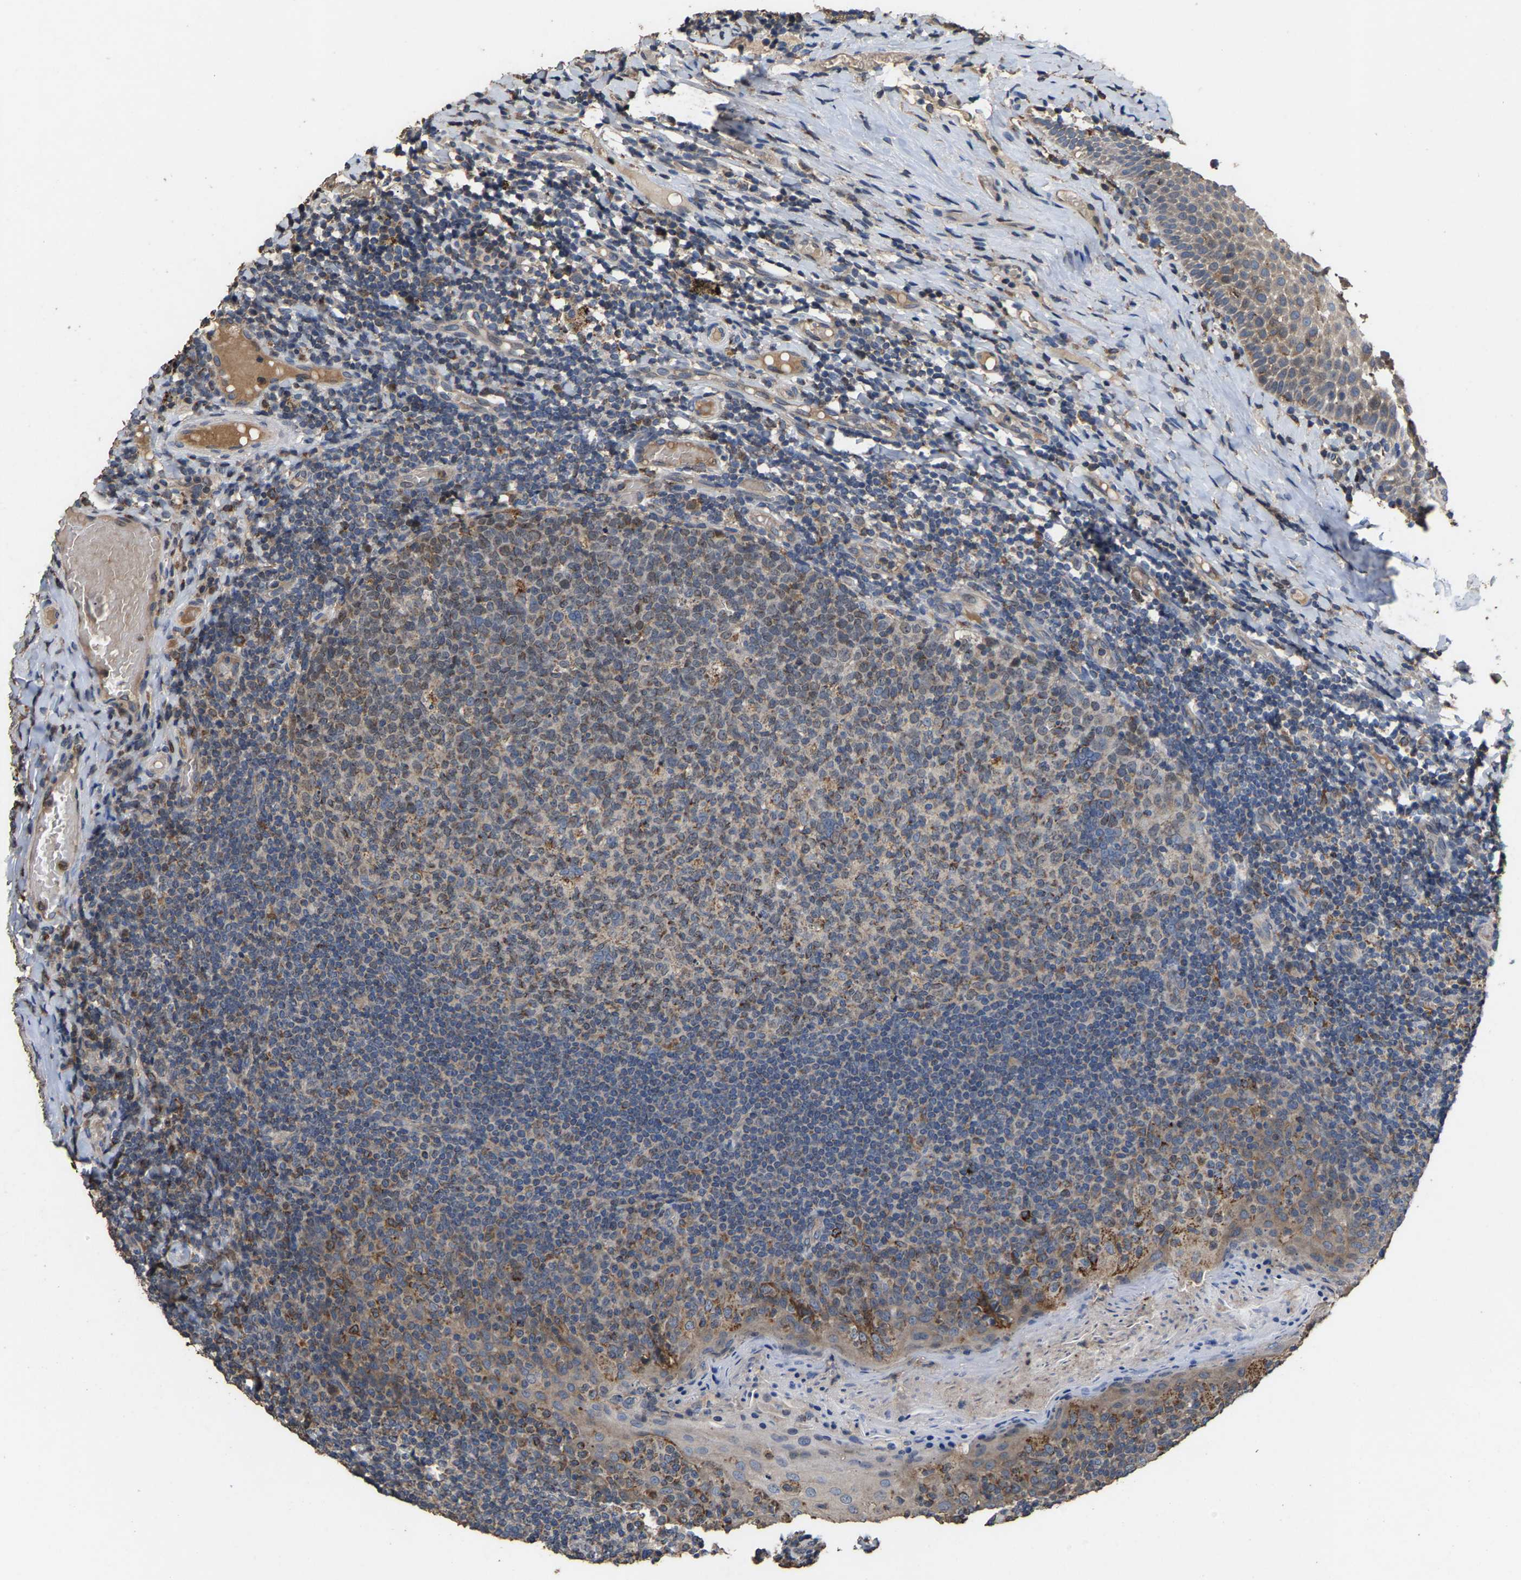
{"staining": {"intensity": "weak", "quantity": ">75%", "location": "cytoplasmic/membranous"}, "tissue": "tonsil", "cell_type": "Germinal center cells", "image_type": "normal", "snomed": [{"axis": "morphology", "description": "Normal tissue, NOS"}, {"axis": "topography", "description": "Tonsil"}], "caption": "About >75% of germinal center cells in benign tonsil reveal weak cytoplasmic/membranous protein expression as visualized by brown immunohistochemical staining.", "gene": "TDRKH", "patient": {"sex": "female", "age": 19}}